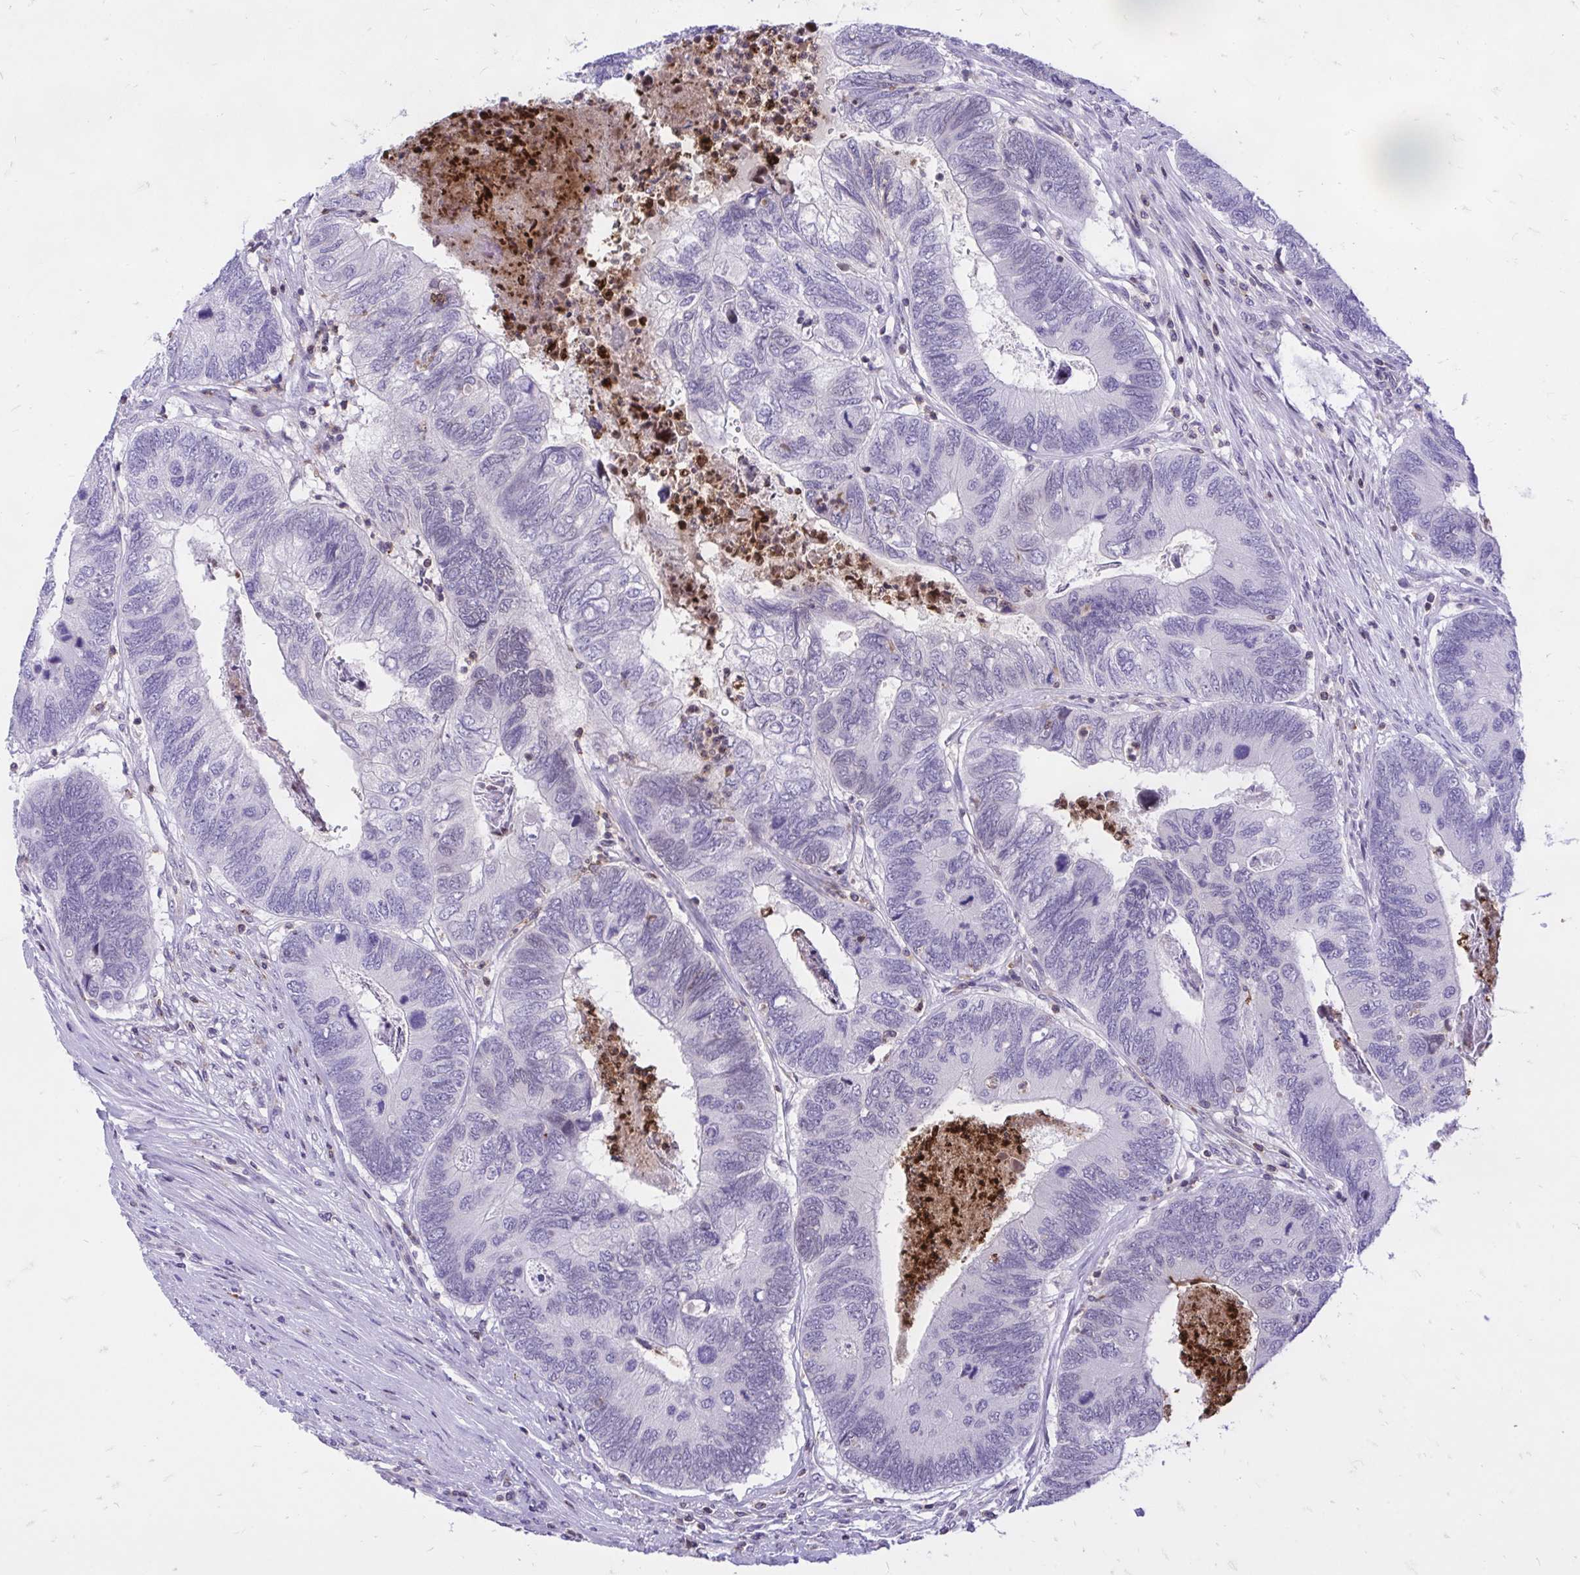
{"staining": {"intensity": "negative", "quantity": "none", "location": "none"}, "tissue": "colorectal cancer", "cell_type": "Tumor cells", "image_type": "cancer", "snomed": [{"axis": "morphology", "description": "Adenocarcinoma, NOS"}, {"axis": "topography", "description": "Colon"}], "caption": "Histopathology image shows no significant protein staining in tumor cells of colorectal cancer (adenocarcinoma).", "gene": "CXCL8", "patient": {"sex": "female", "age": 67}}